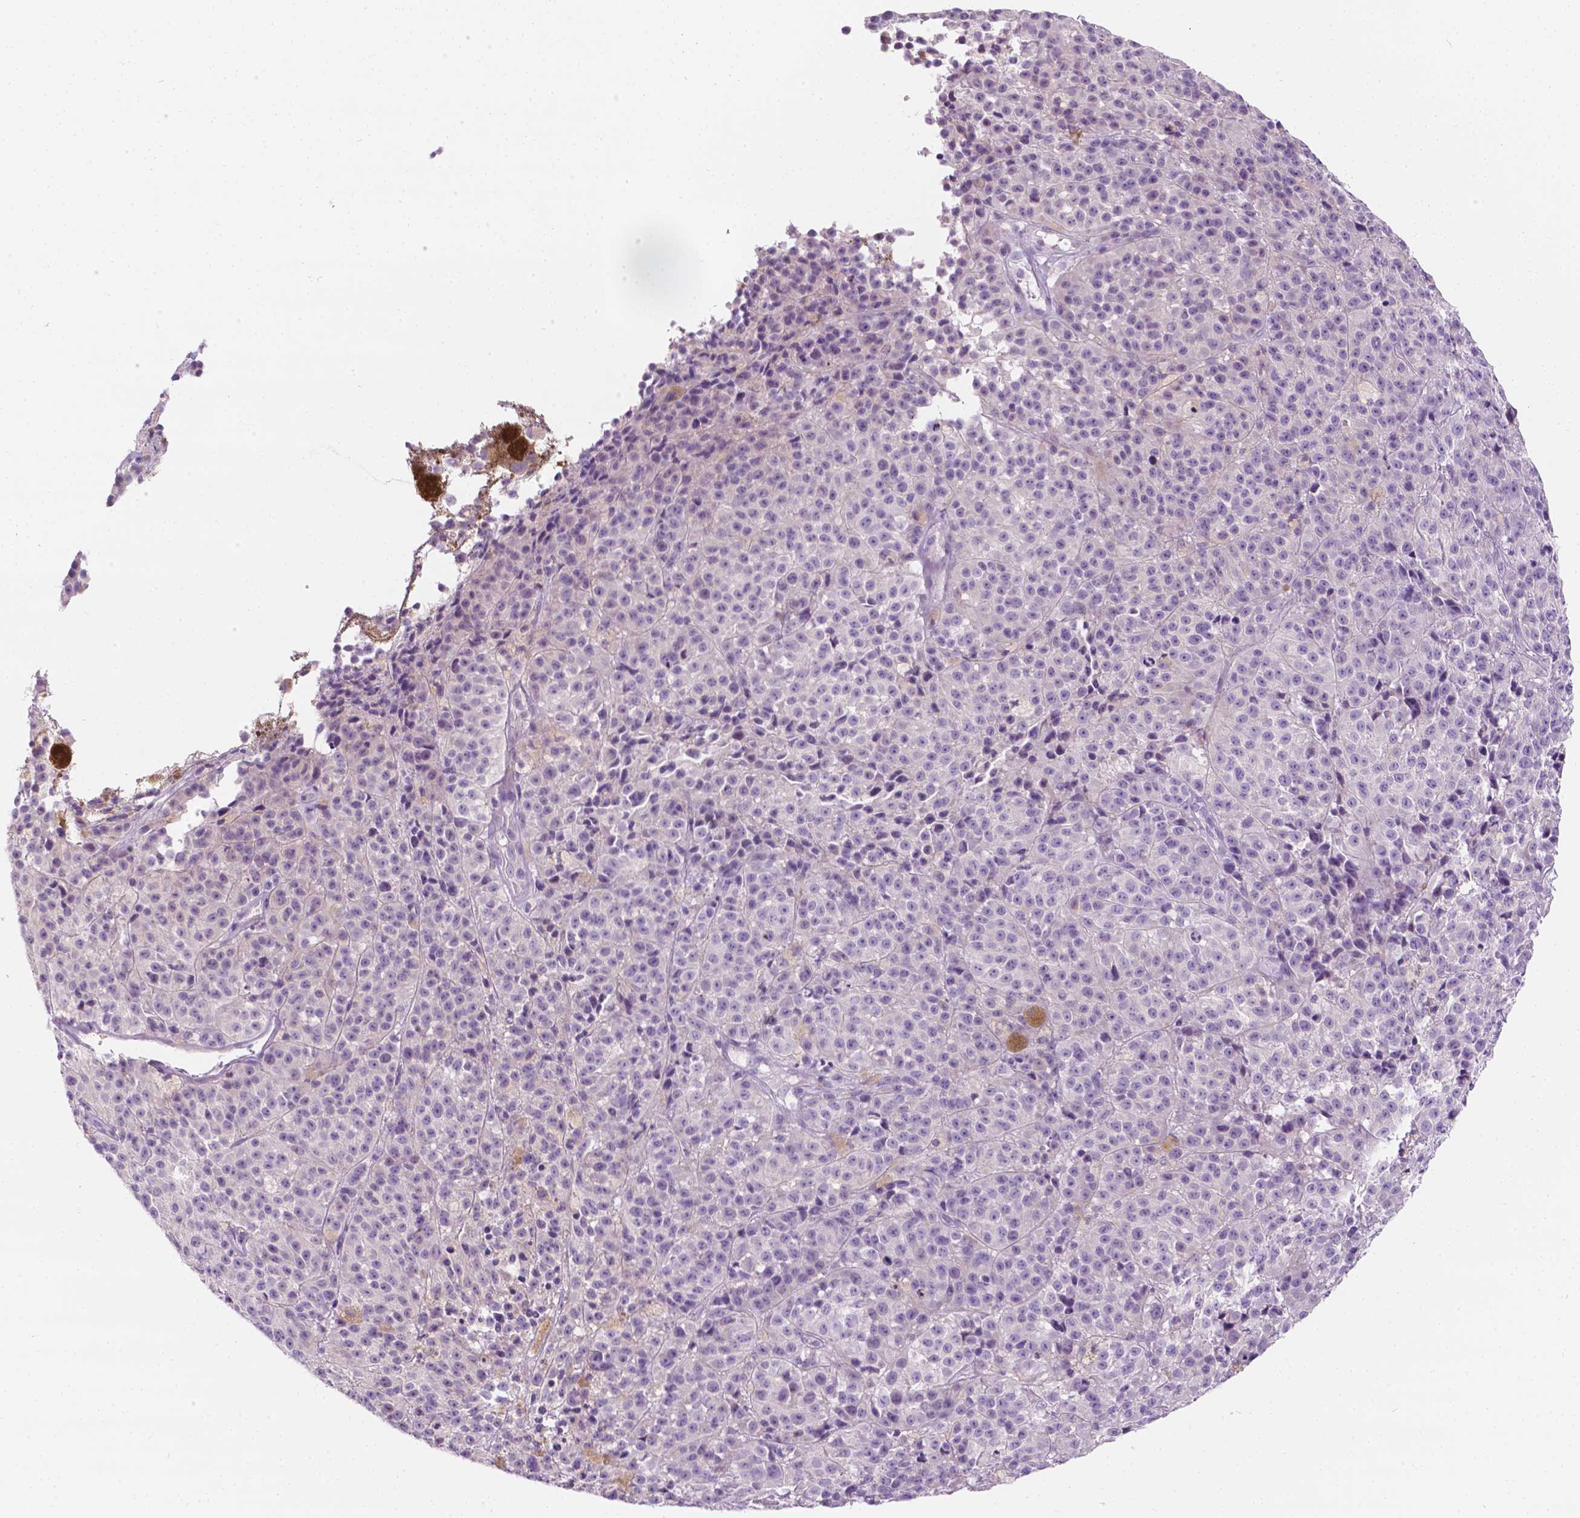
{"staining": {"intensity": "negative", "quantity": "none", "location": "none"}, "tissue": "melanoma", "cell_type": "Tumor cells", "image_type": "cancer", "snomed": [{"axis": "morphology", "description": "Malignant melanoma, NOS"}, {"axis": "topography", "description": "Skin"}], "caption": "An immunohistochemistry (IHC) image of melanoma is shown. There is no staining in tumor cells of melanoma.", "gene": "NOS1AP", "patient": {"sex": "female", "age": 58}}